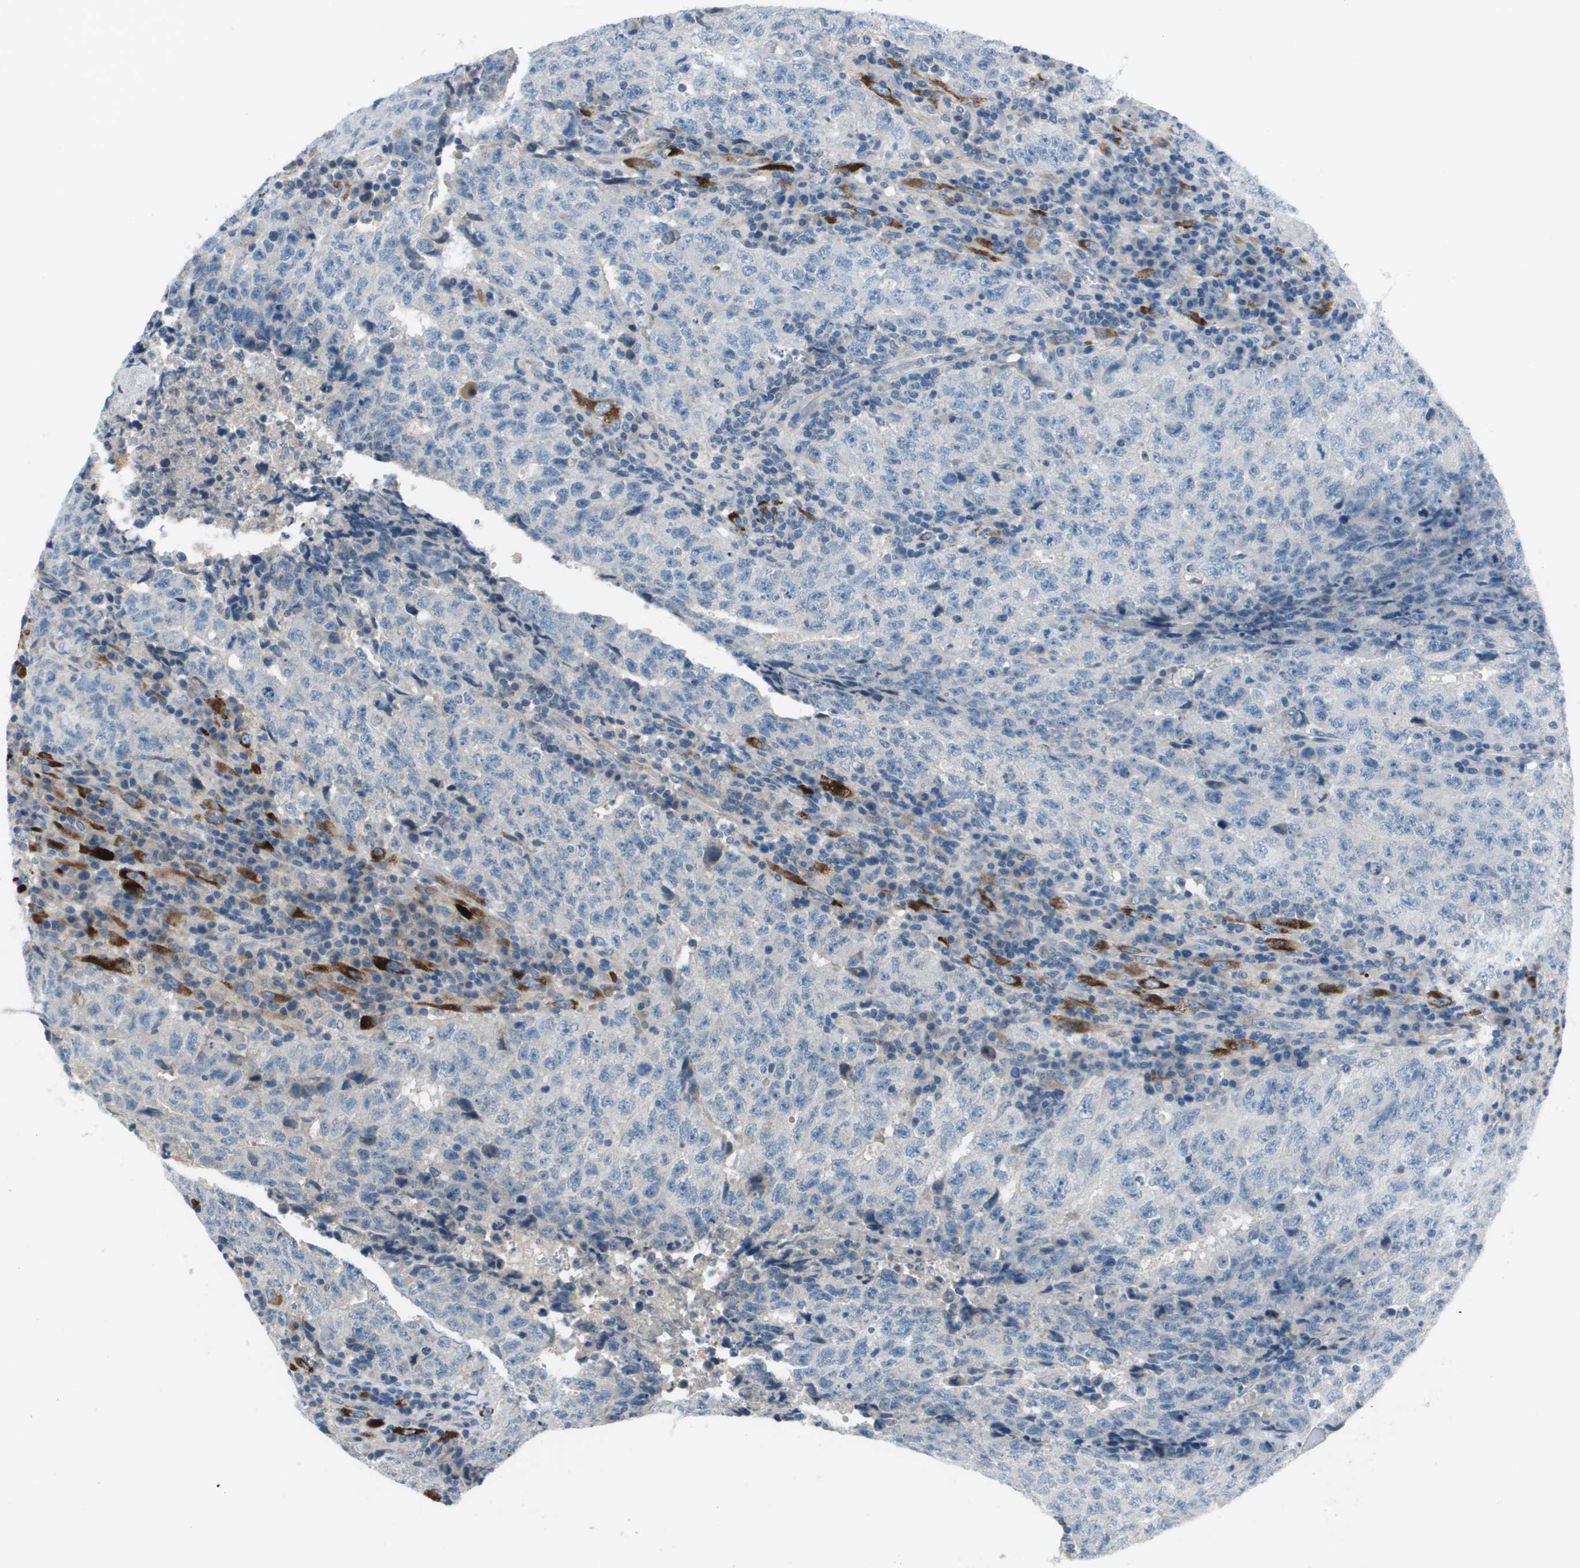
{"staining": {"intensity": "negative", "quantity": "none", "location": "none"}, "tissue": "testis cancer", "cell_type": "Tumor cells", "image_type": "cancer", "snomed": [{"axis": "morphology", "description": "Necrosis, NOS"}, {"axis": "morphology", "description": "Carcinoma, Embryonal, NOS"}, {"axis": "topography", "description": "Testis"}], "caption": "This is an immunohistochemistry (IHC) micrograph of human testis cancer. There is no expression in tumor cells.", "gene": "PCOLCE", "patient": {"sex": "male", "age": 19}}